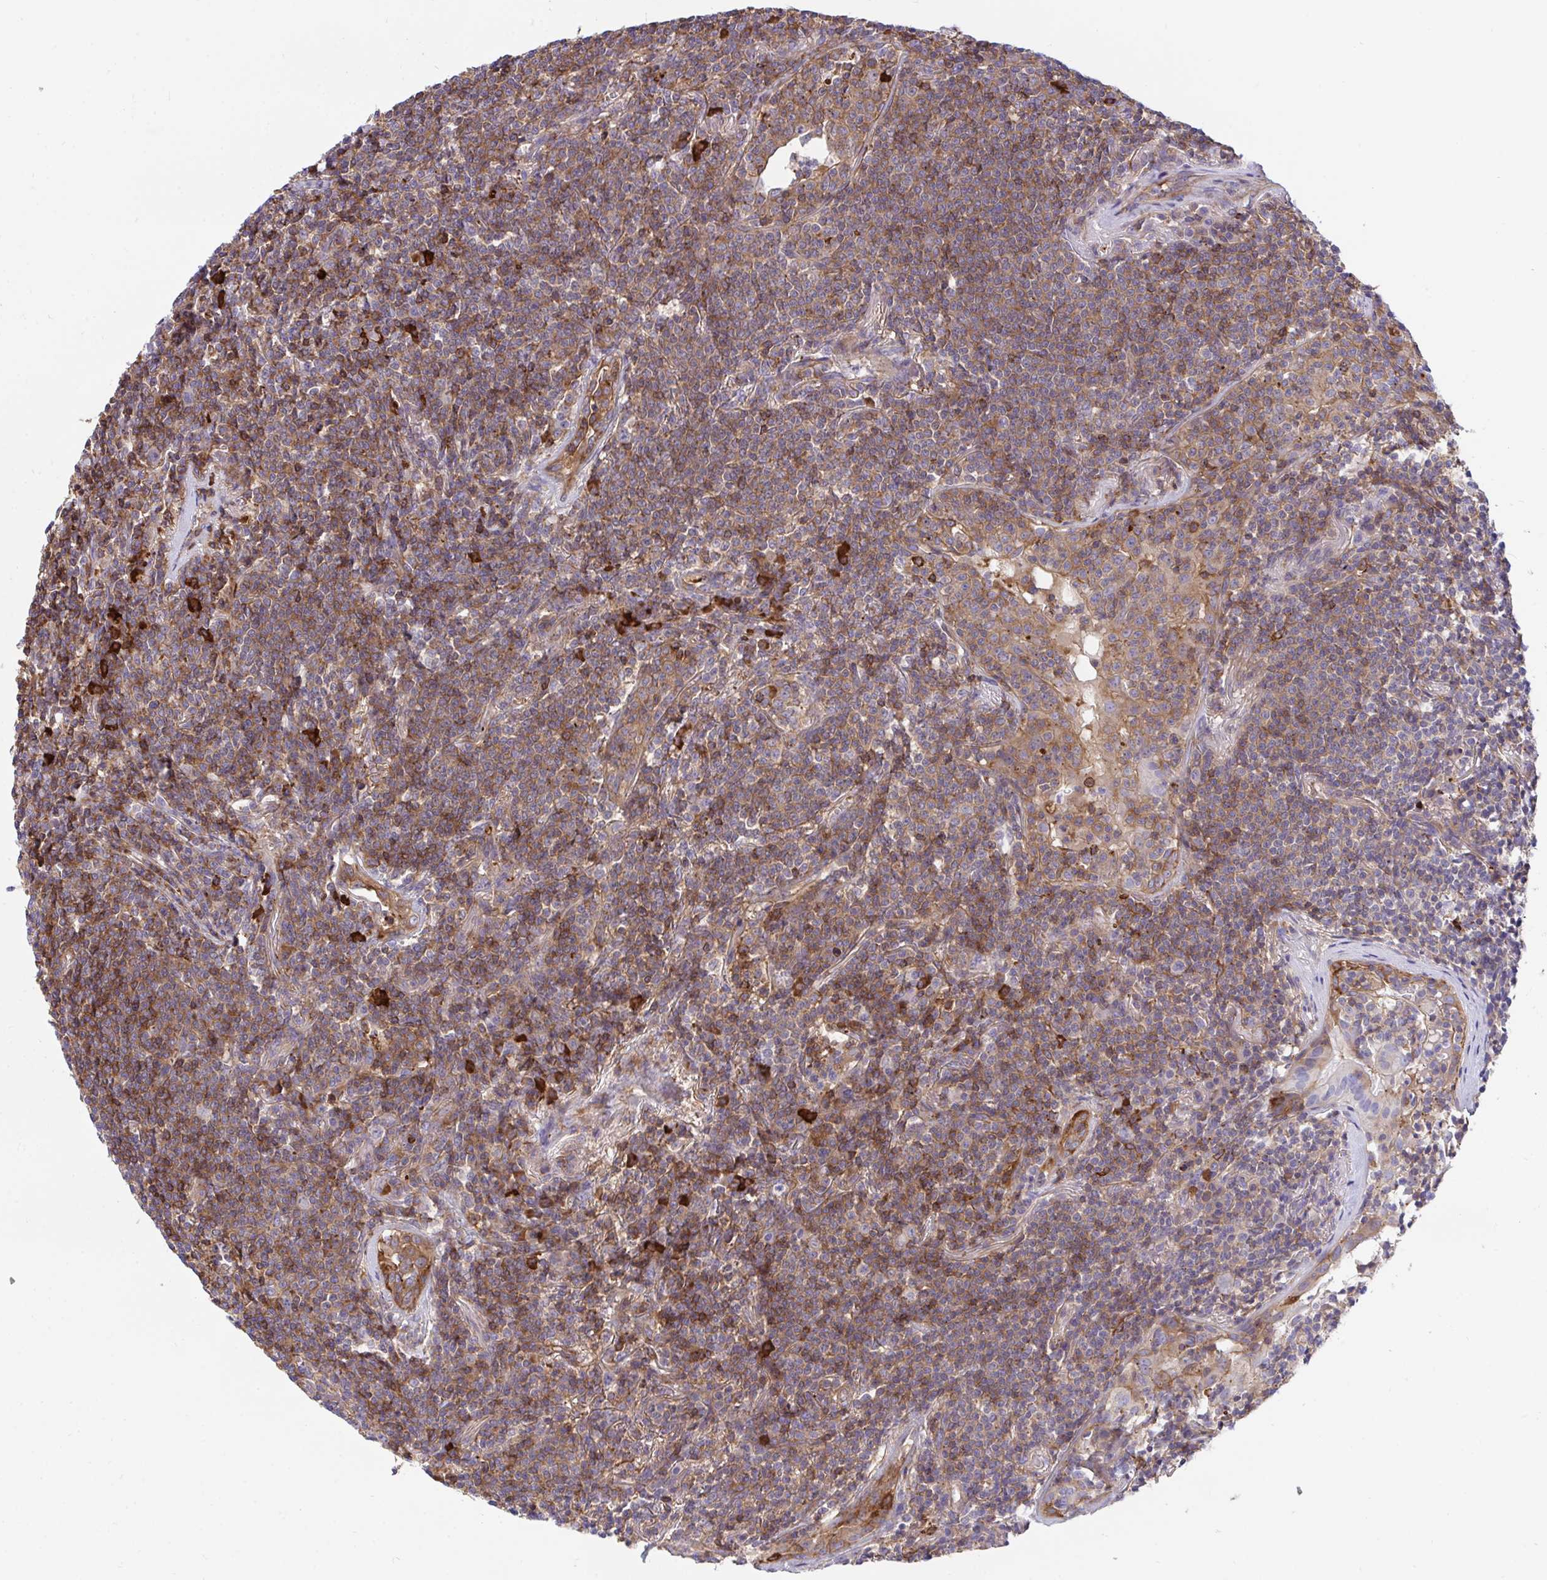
{"staining": {"intensity": "moderate", "quantity": ">75%", "location": "cytoplasmic/membranous"}, "tissue": "lymphoma", "cell_type": "Tumor cells", "image_type": "cancer", "snomed": [{"axis": "morphology", "description": "Malignant lymphoma, non-Hodgkin's type, Low grade"}, {"axis": "topography", "description": "Lung"}], "caption": "Protein expression analysis of human low-grade malignant lymphoma, non-Hodgkin's type reveals moderate cytoplasmic/membranous positivity in approximately >75% of tumor cells.", "gene": "PPIH", "patient": {"sex": "female", "age": 71}}